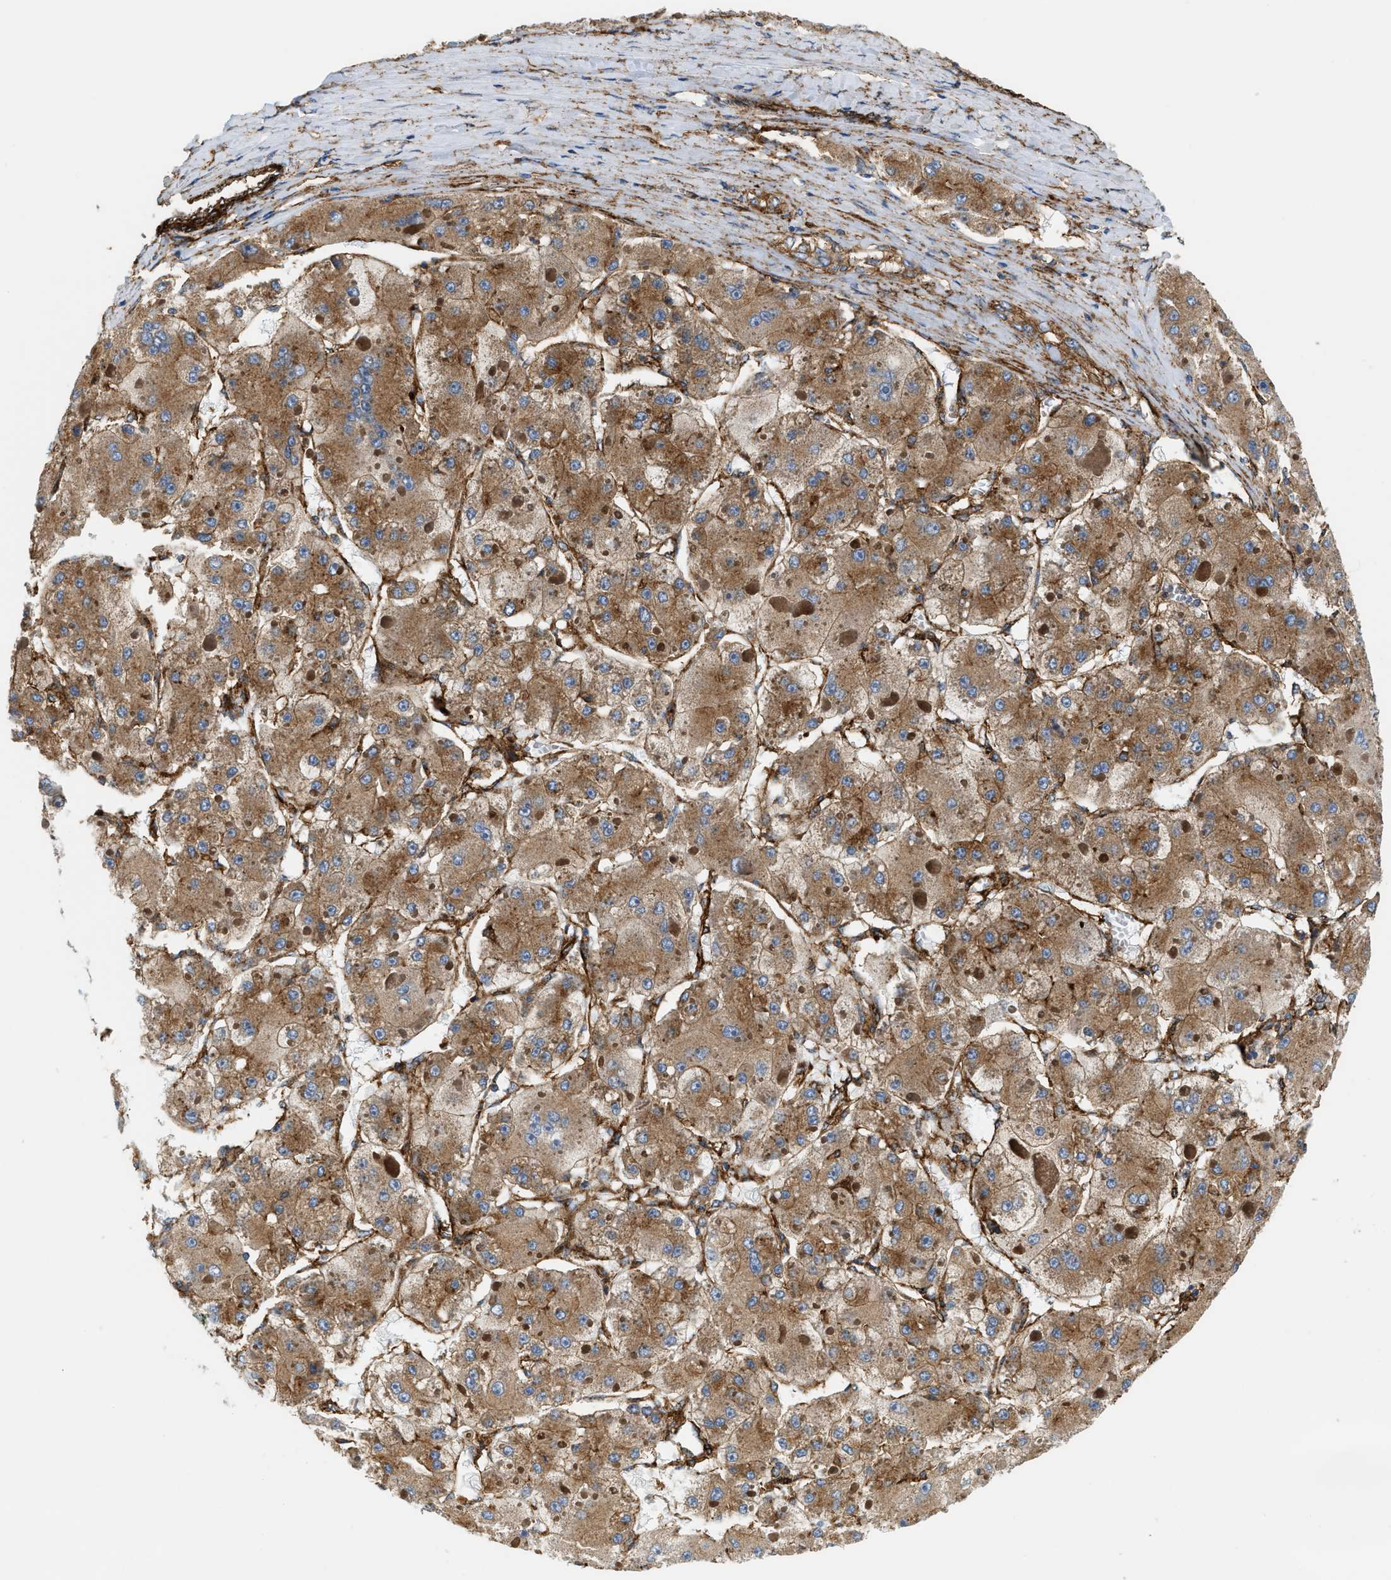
{"staining": {"intensity": "moderate", "quantity": ">75%", "location": "cytoplasmic/membranous"}, "tissue": "liver cancer", "cell_type": "Tumor cells", "image_type": "cancer", "snomed": [{"axis": "morphology", "description": "Carcinoma, Hepatocellular, NOS"}, {"axis": "topography", "description": "Liver"}], "caption": "A high-resolution histopathology image shows immunohistochemistry staining of liver cancer, which demonstrates moderate cytoplasmic/membranous expression in about >75% of tumor cells.", "gene": "HIP1", "patient": {"sex": "female", "age": 73}}